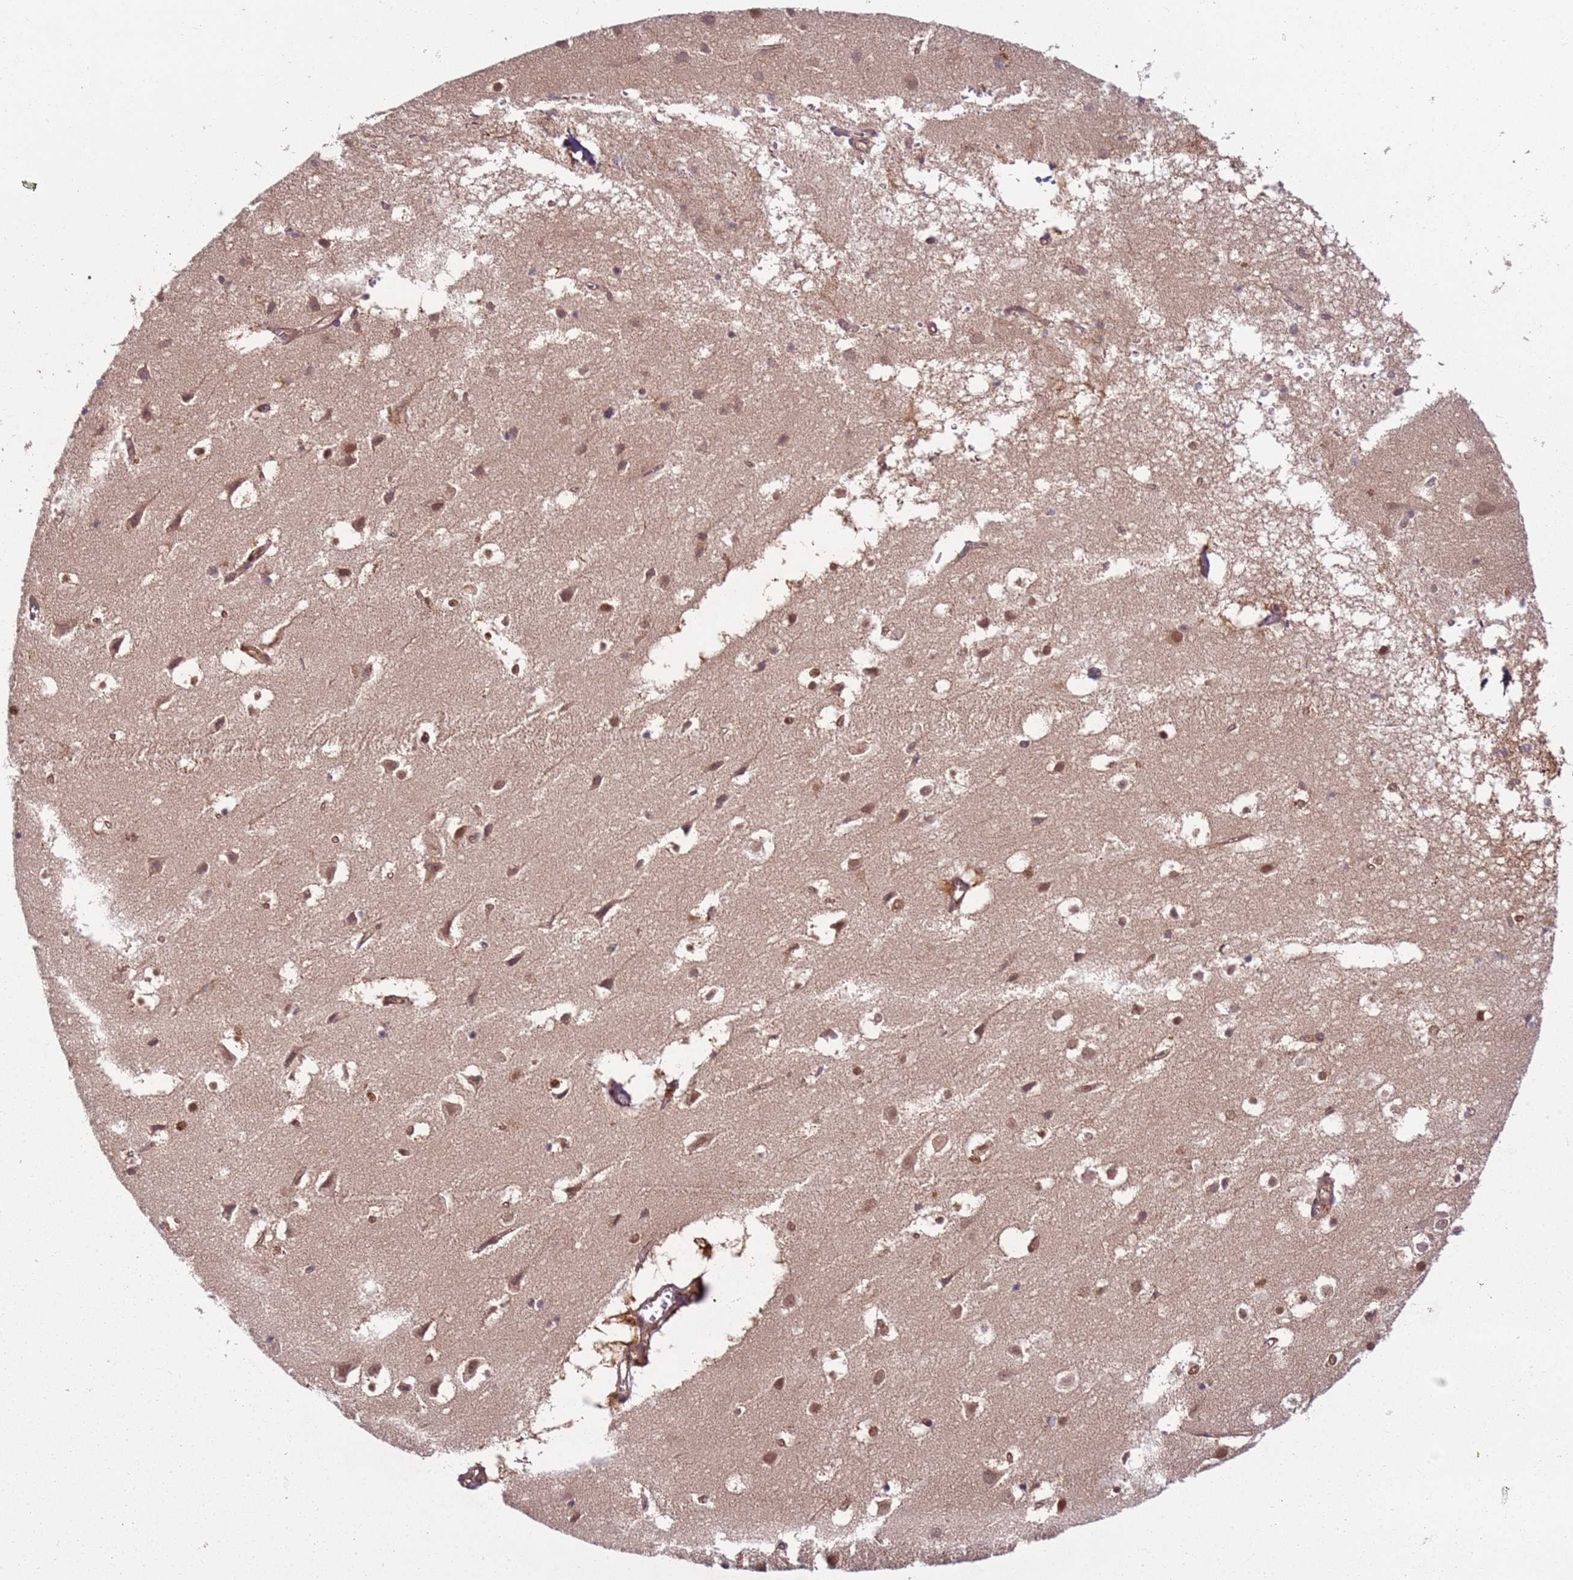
{"staining": {"intensity": "moderate", "quantity": ">75%", "location": "cytoplasmic/membranous,nuclear"}, "tissue": "cerebral cortex", "cell_type": "Endothelial cells", "image_type": "normal", "snomed": [{"axis": "morphology", "description": "Normal tissue, NOS"}, {"axis": "topography", "description": "Cerebral cortex"}], "caption": "The immunohistochemical stain highlights moderate cytoplasmic/membranous,nuclear expression in endothelial cells of benign cerebral cortex. (brown staining indicates protein expression, while blue staining denotes nuclei).", "gene": "PGLS", "patient": {"sex": "male", "age": 54}}